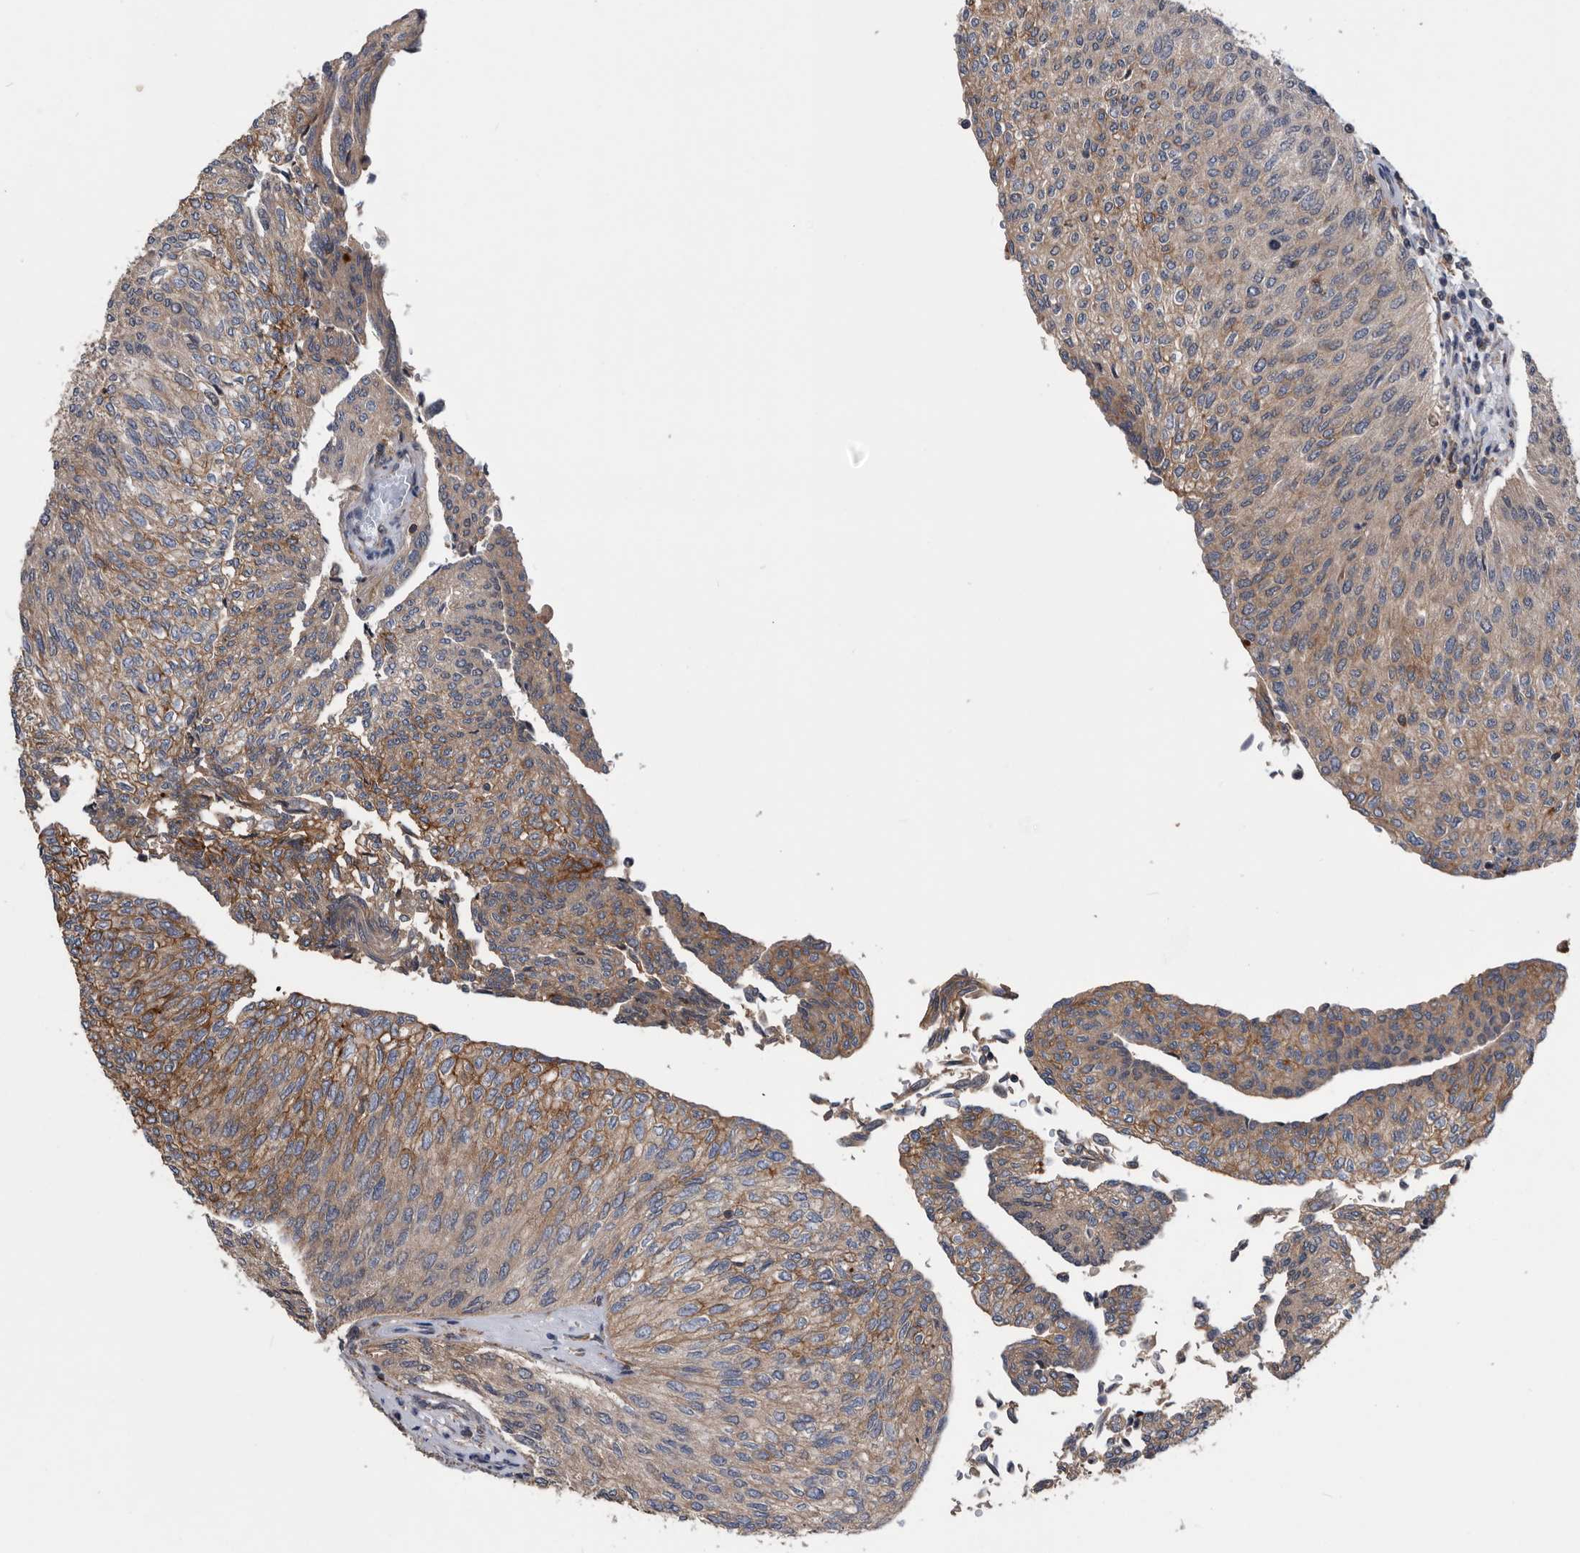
{"staining": {"intensity": "moderate", "quantity": "25%-75%", "location": "cytoplasmic/membranous"}, "tissue": "urothelial cancer", "cell_type": "Tumor cells", "image_type": "cancer", "snomed": [{"axis": "morphology", "description": "Urothelial carcinoma, Low grade"}, {"axis": "topography", "description": "Urinary bladder"}], "caption": "Urothelial cancer stained with DAB immunohistochemistry (IHC) reveals medium levels of moderate cytoplasmic/membranous staining in about 25%-75% of tumor cells. (DAB (3,3'-diaminobenzidine) IHC, brown staining for protein, blue staining for nuclei).", "gene": "NRBP1", "patient": {"sex": "female", "age": 79}}